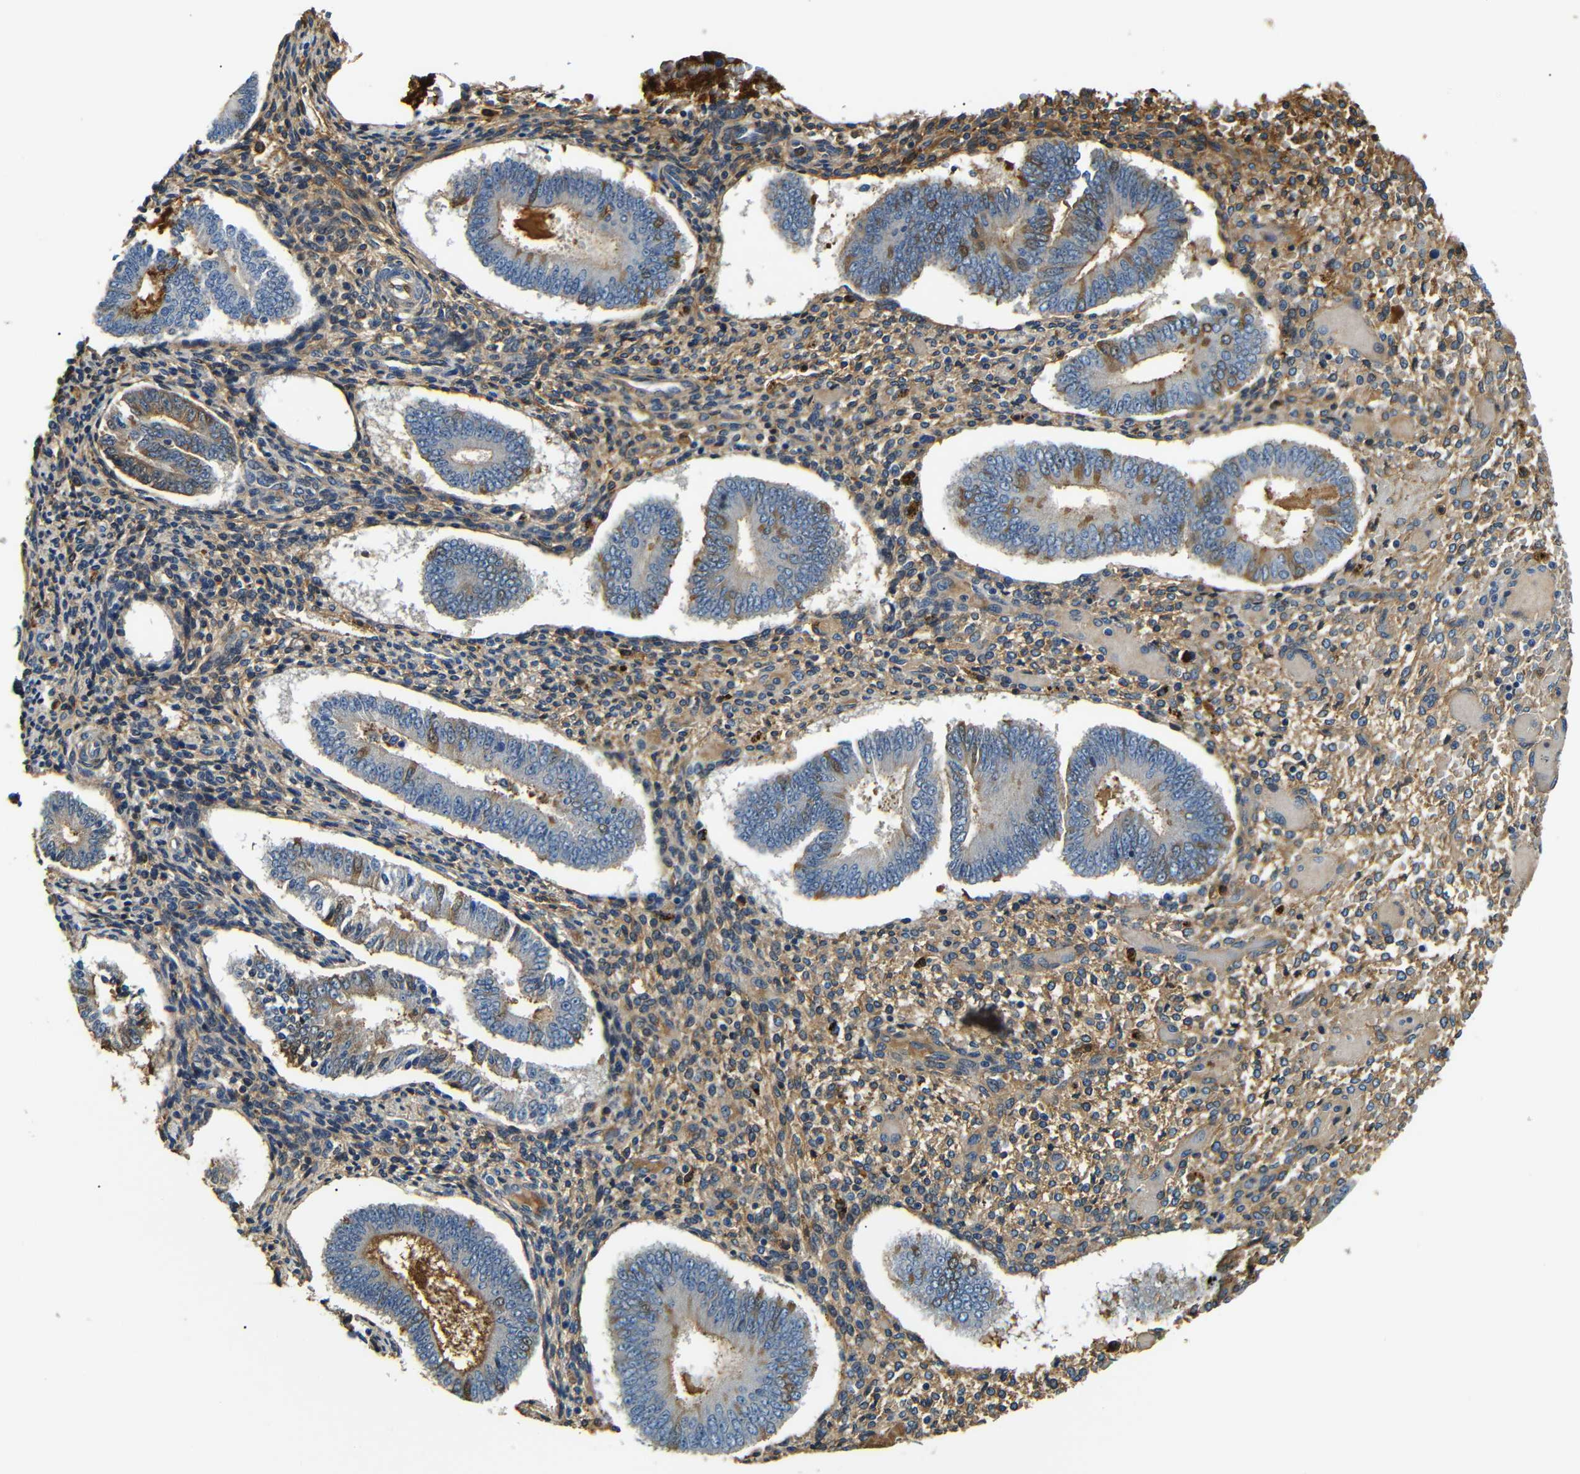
{"staining": {"intensity": "moderate", "quantity": ">75%", "location": "cytoplasmic/membranous"}, "tissue": "endometrium", "cell_type": "Cells in endometrial stroma", "image_type": "normal", "snomed": [{"axis": "morphology", "description": "Normal tissue, NOS"}, {"axis": "topography", "description": "Endometrium"}], "caption": "Brown immunohistochemical staining in unremarkable endometrium reveals moderate cytoplasmic/membranous expression in about >75% of cells in endometrial stroma.", "gene": "LHCGR", "patient": {"sex": "female", "age": 42}}